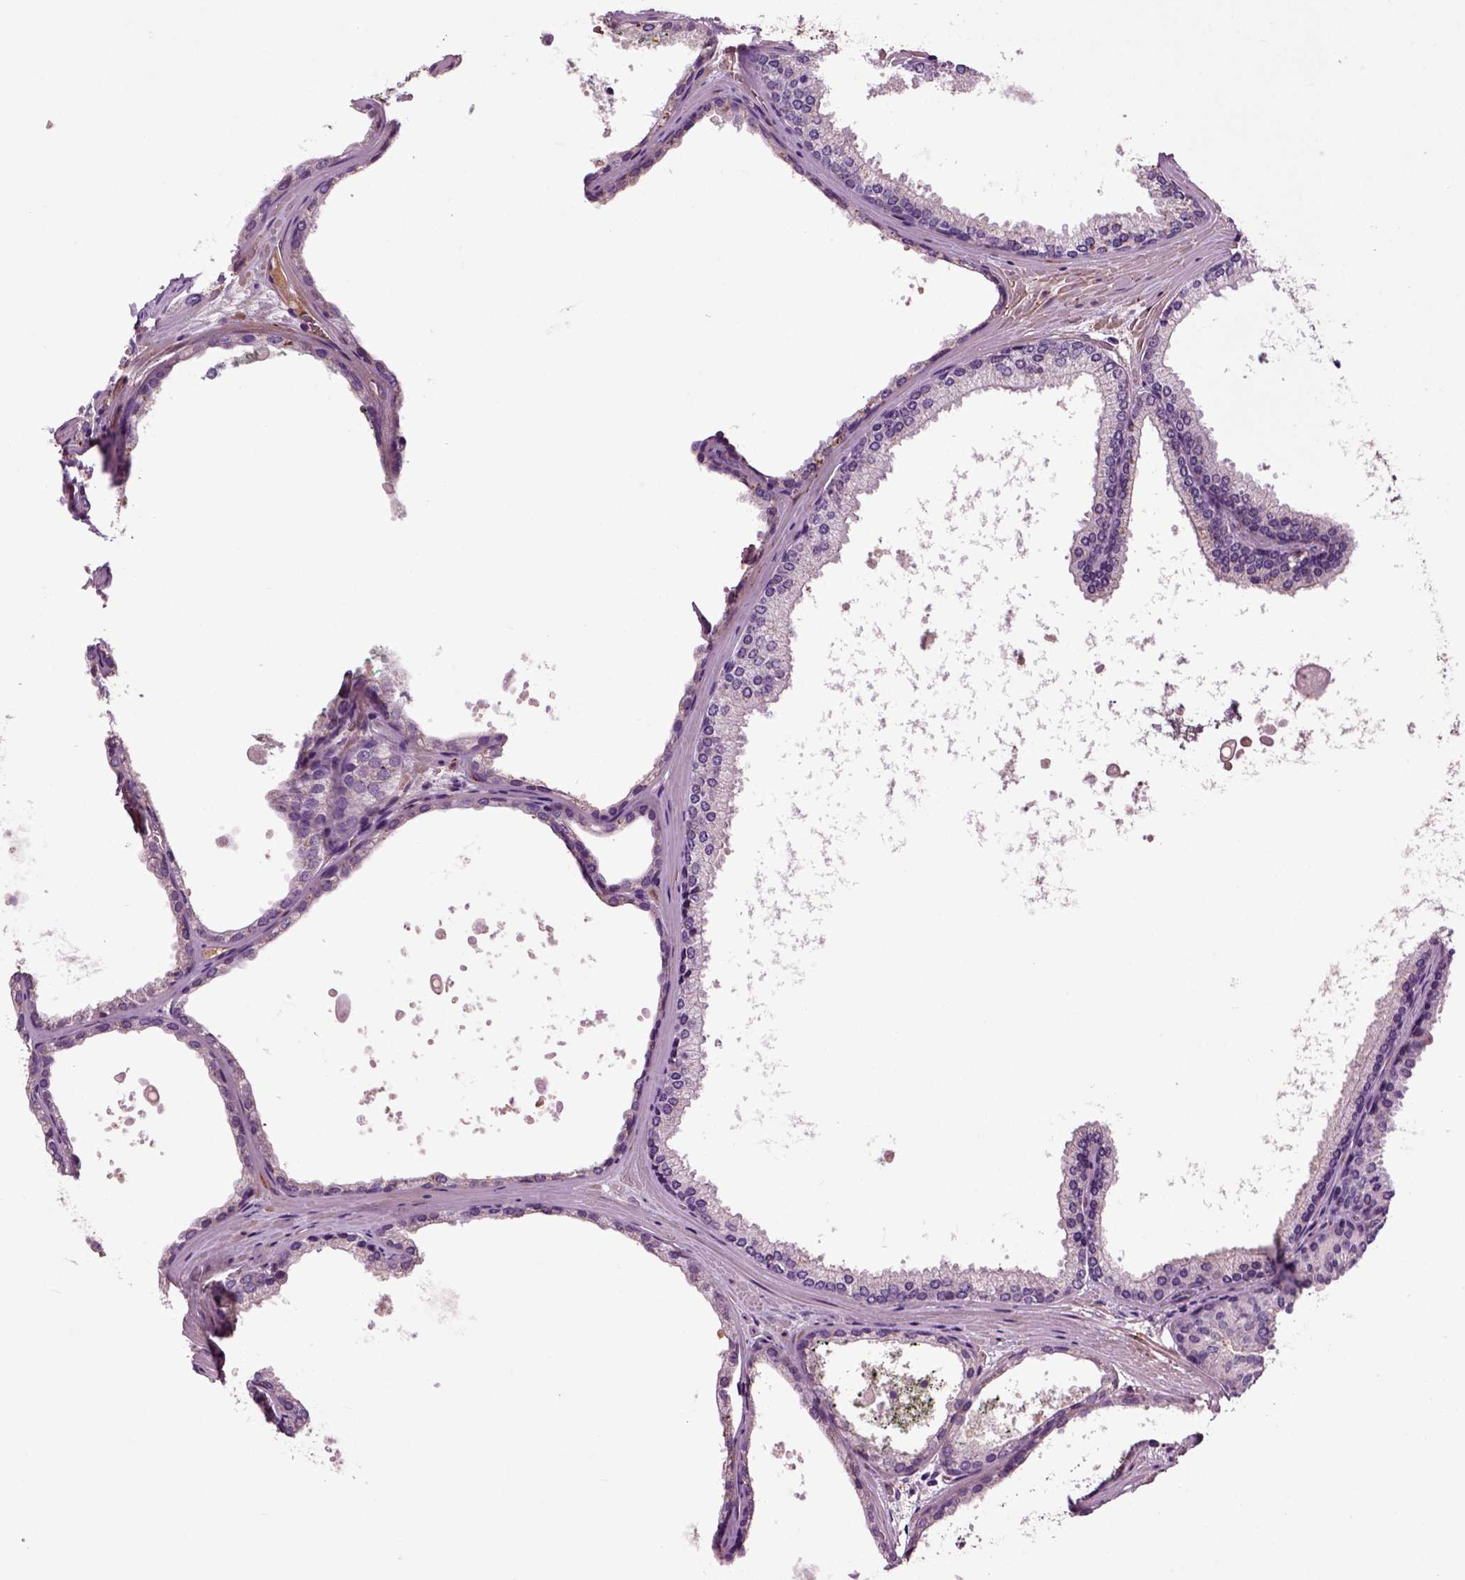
{"staining": {"intensity": "negative", "quantity": "none", "location": "none"}, "tissue": "prostate cancer", "cell_type": "Tumor cells", "image_type": "cancer", "snomed": [{"axis": "morphology", "description": "Adenocarcinoma, Low grade"}, {"axis": "topography", "description": "Prostate"}], "caption": "The micrograph shows no significant staining in tumor cells of prostate cancer. (Stains: DAB immunohistochemistry (IHC) with hematoxylin counter stain, Microscopy: brightfield microscopy at high magnification).", "gene": "SPON1", "patient": {"sex": "male", "age": 56}}